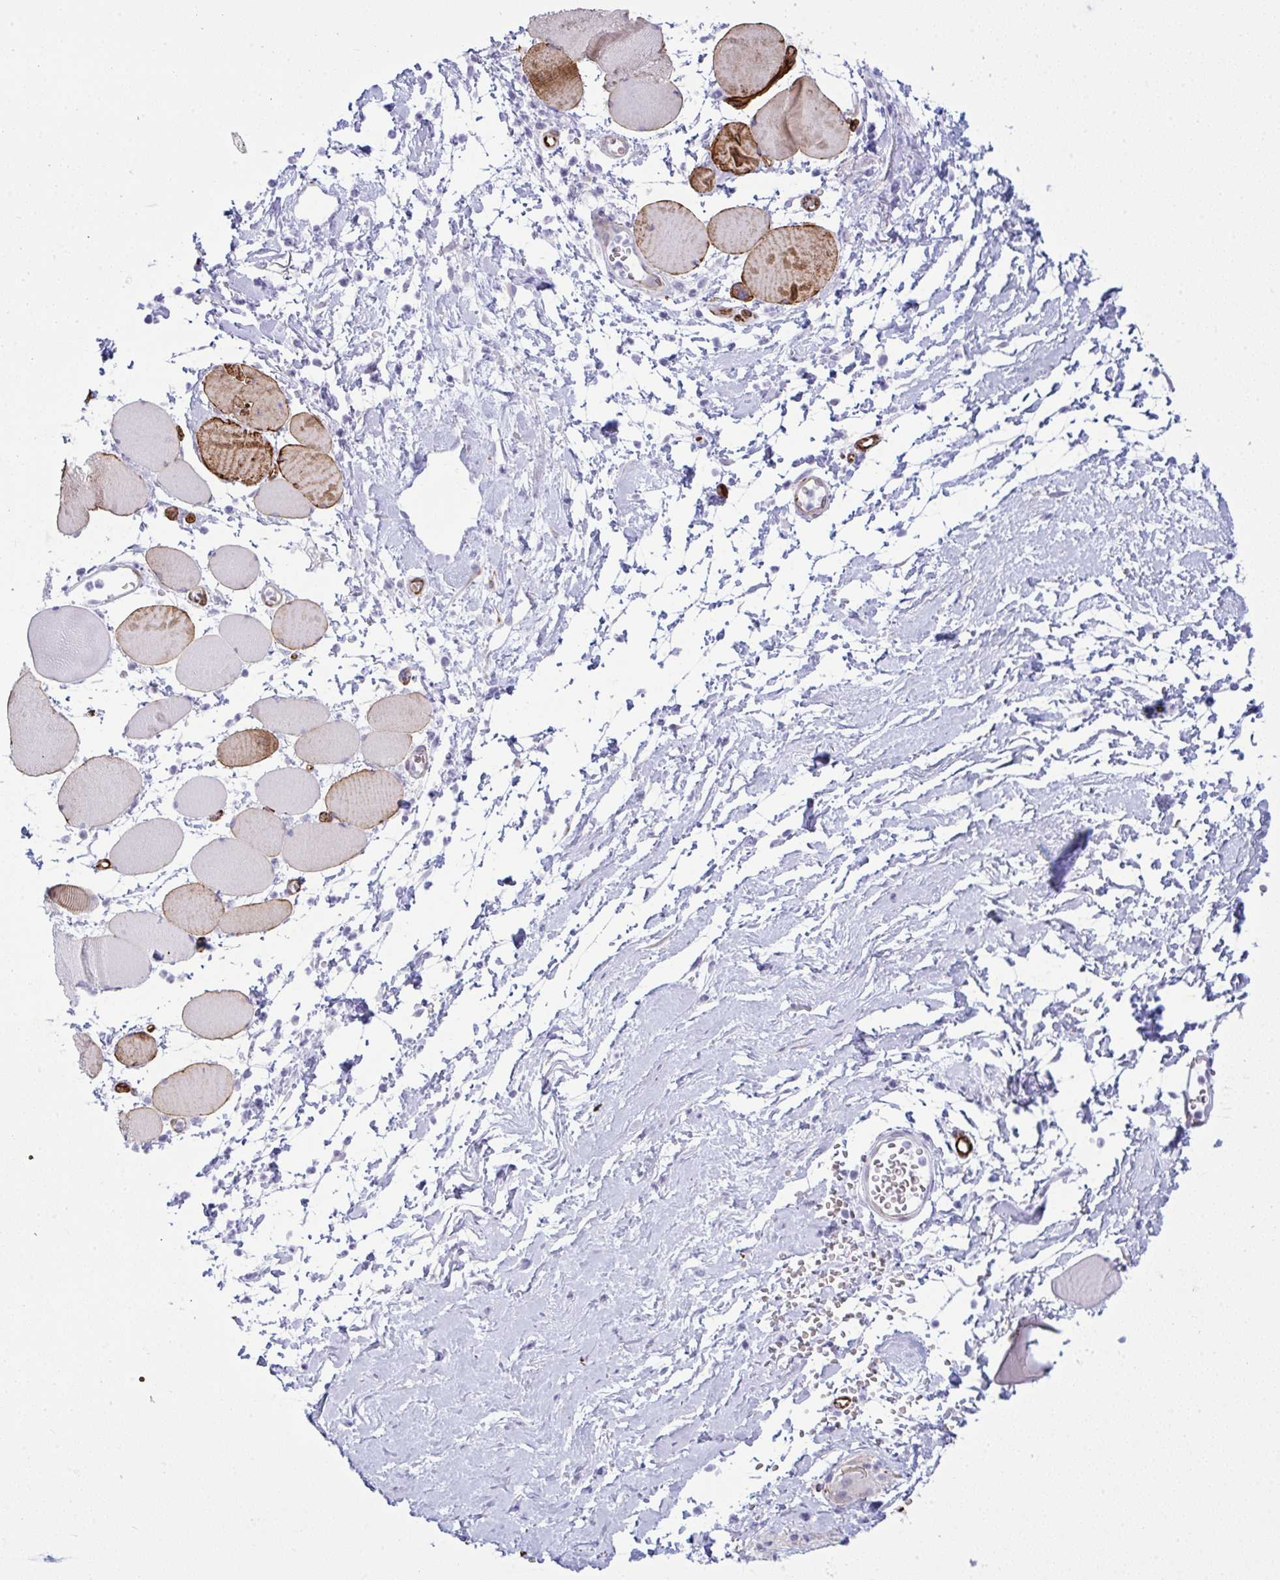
{"staining": {"intensity": "moderate", "quantity": "<25%", "location": "cytoplasmic/membranous"}, "tissue": "skeletal muscle", "cell_type": "Myocytes", "image_type": "normal", "snomed": [{"axis": "morphology", "description": "Normal tissue, NOS"}, {"axis": "topography", "description": "Skeletal muscle"}], "caption": "High-magnification brightfield microscopy of unremarkable skeletal muscle stained with DAB (brown) and counterstained with hematoxylin (blue). myocytes exhibit moderate cytoplasmic/membranous expression is appreciated in approximately<25% of cells.", "gene": "SLC35B1", "patient": {"sex": "female", "age": 75}}